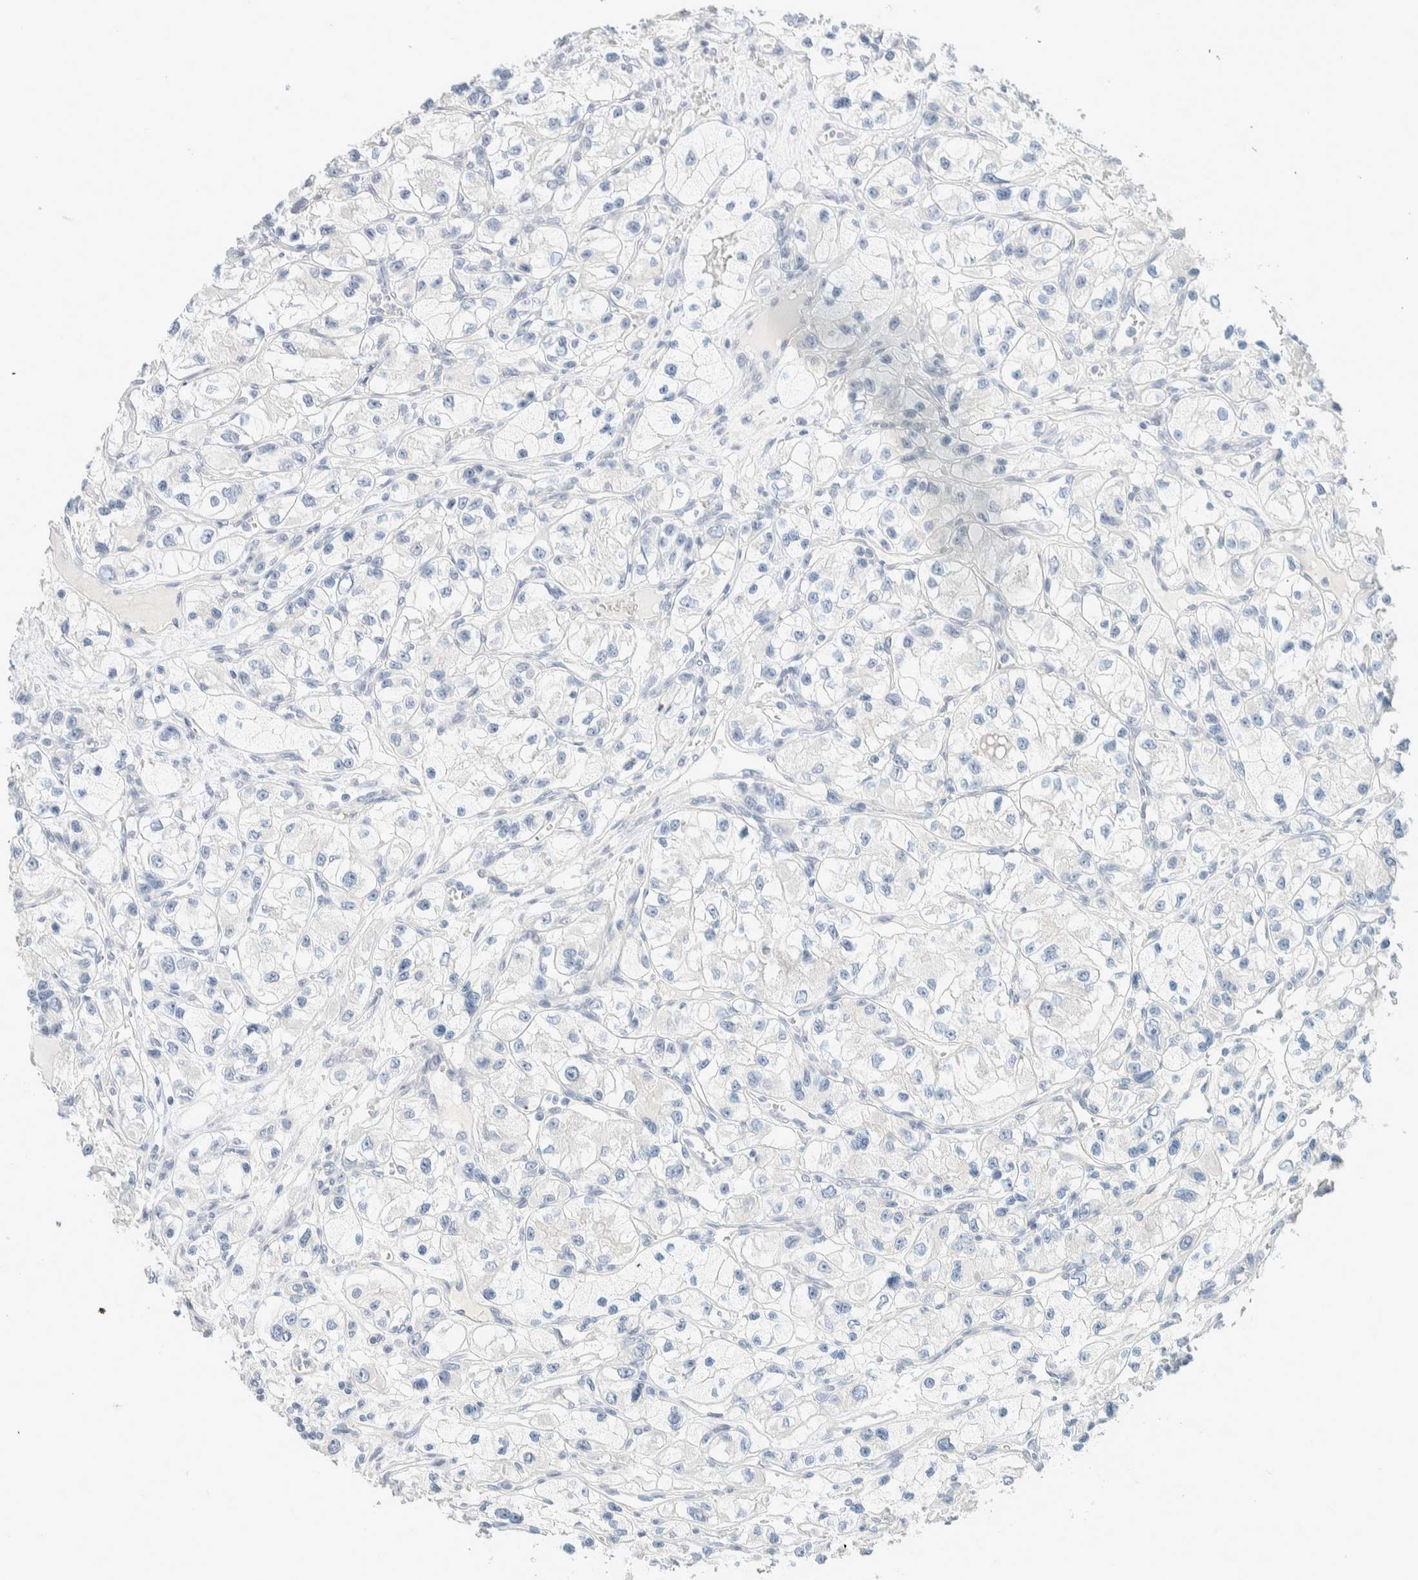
{"staining": {"intensity": "negative", "quantity": "none", "location": "none"}, "tissue": "renal cancer", "cell_type": "Tumor cells", "image_type": "cancer", "snomed": [{"axis": "morphology", "description": "Adenocarcinoma, NOS"}, {"axis": "topography", "description": "Kidney"}], "caption": "This is an immunohistochemistry image of renal adenocarcinoma. There is no expression in tumor cells.", "gene": "ALOX12B", "patient": {"sex": "female", "age": 57}}